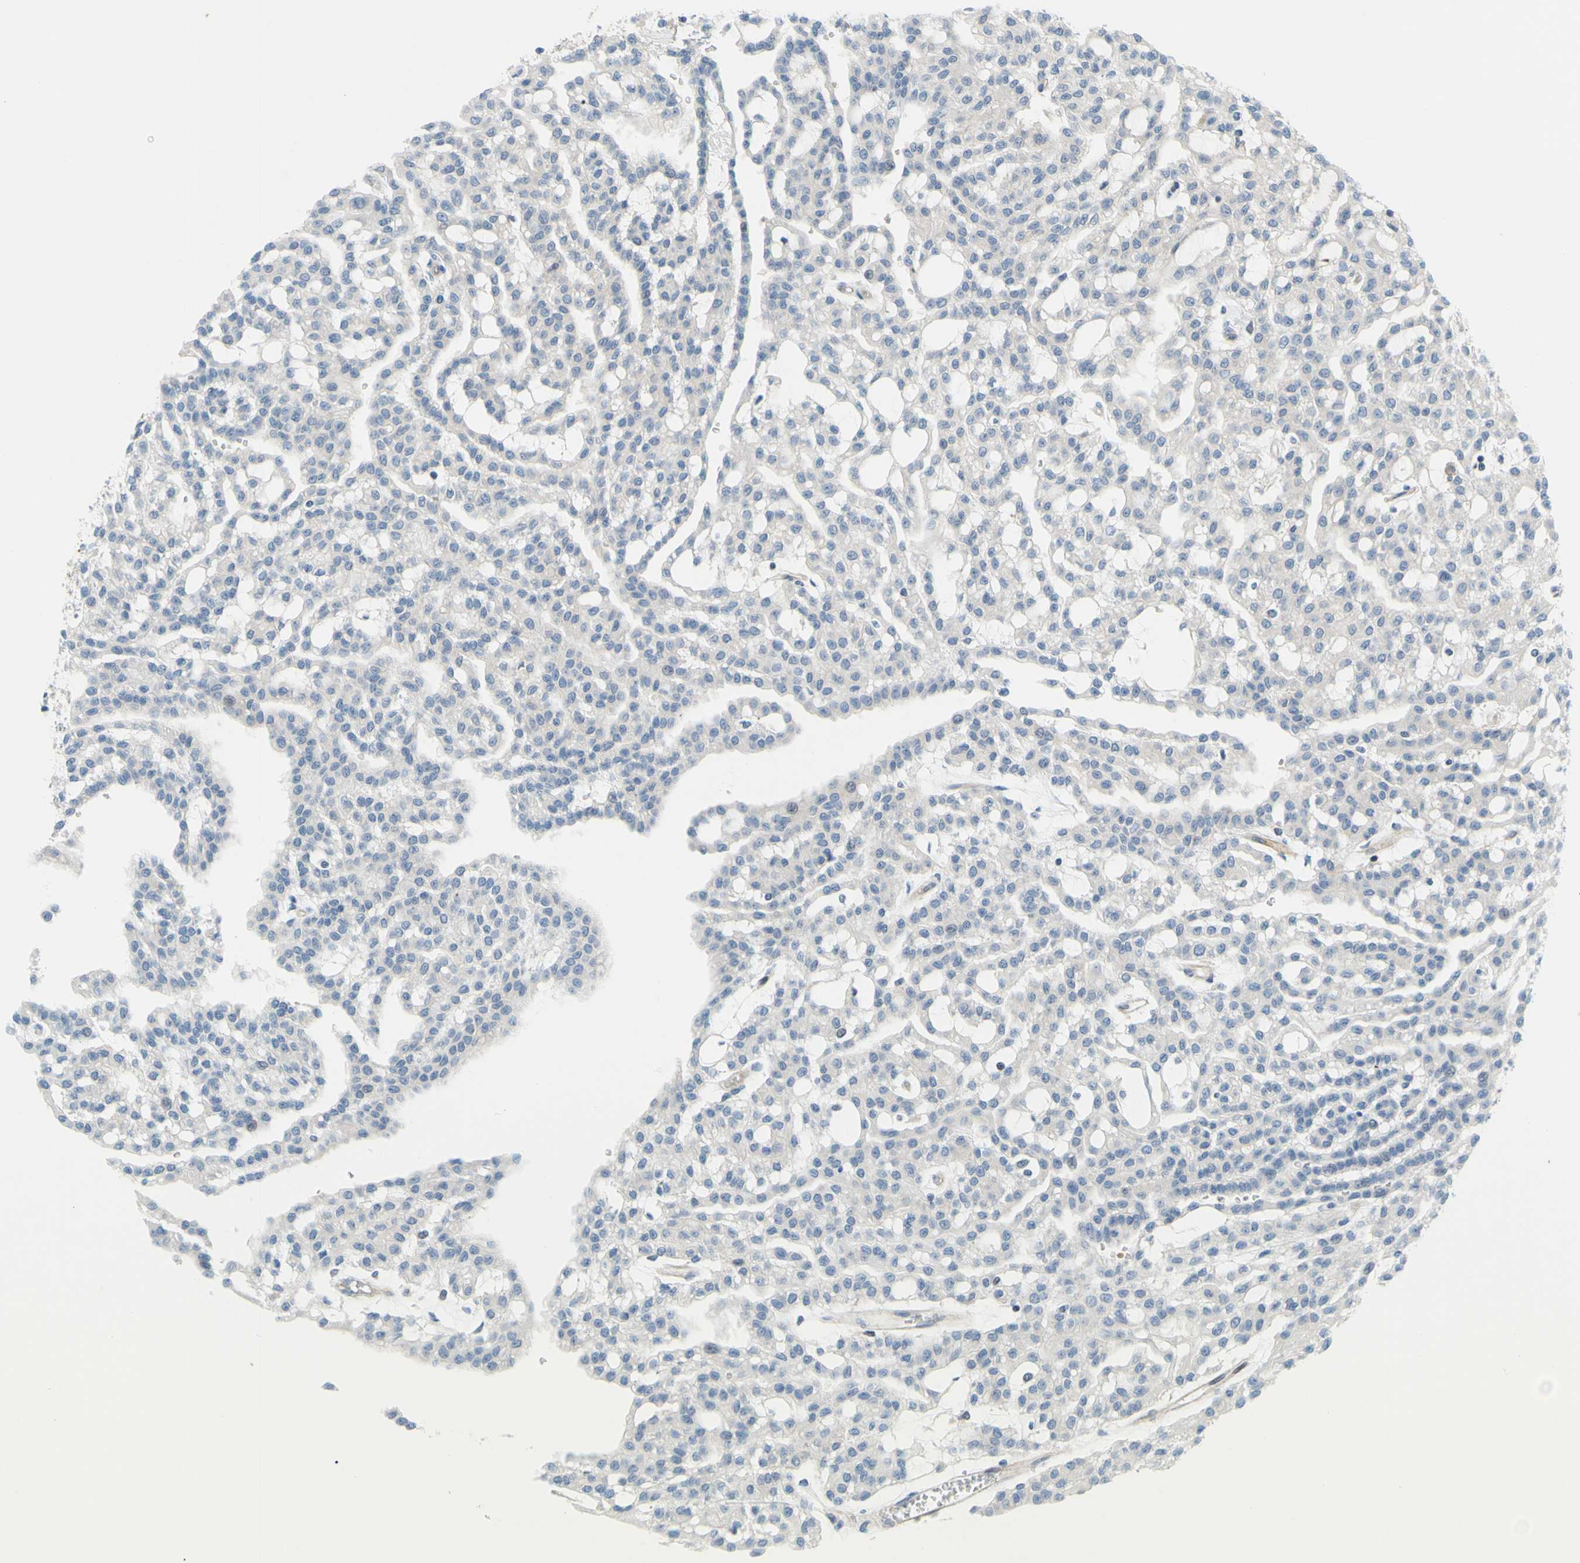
{"staining": {"intensity": "negative", "quantity": "none", "location": "none"}, "tissue": "renal cancer", "cell_type": "Tumor cells", "image_type": "cancer", "snomed": [{"axis": "morphology", "description": "Adenocarcinoma, NOS"}, {"axis": "topography", "description": "Kidney"}], "caption": "High power microscopy photomicrograph of an IHC histopathology image of renal cancer, revealing no significant staining in tumor cells.", "gene": "PAK2", "patient": {"sex": "male", "age": 63}}